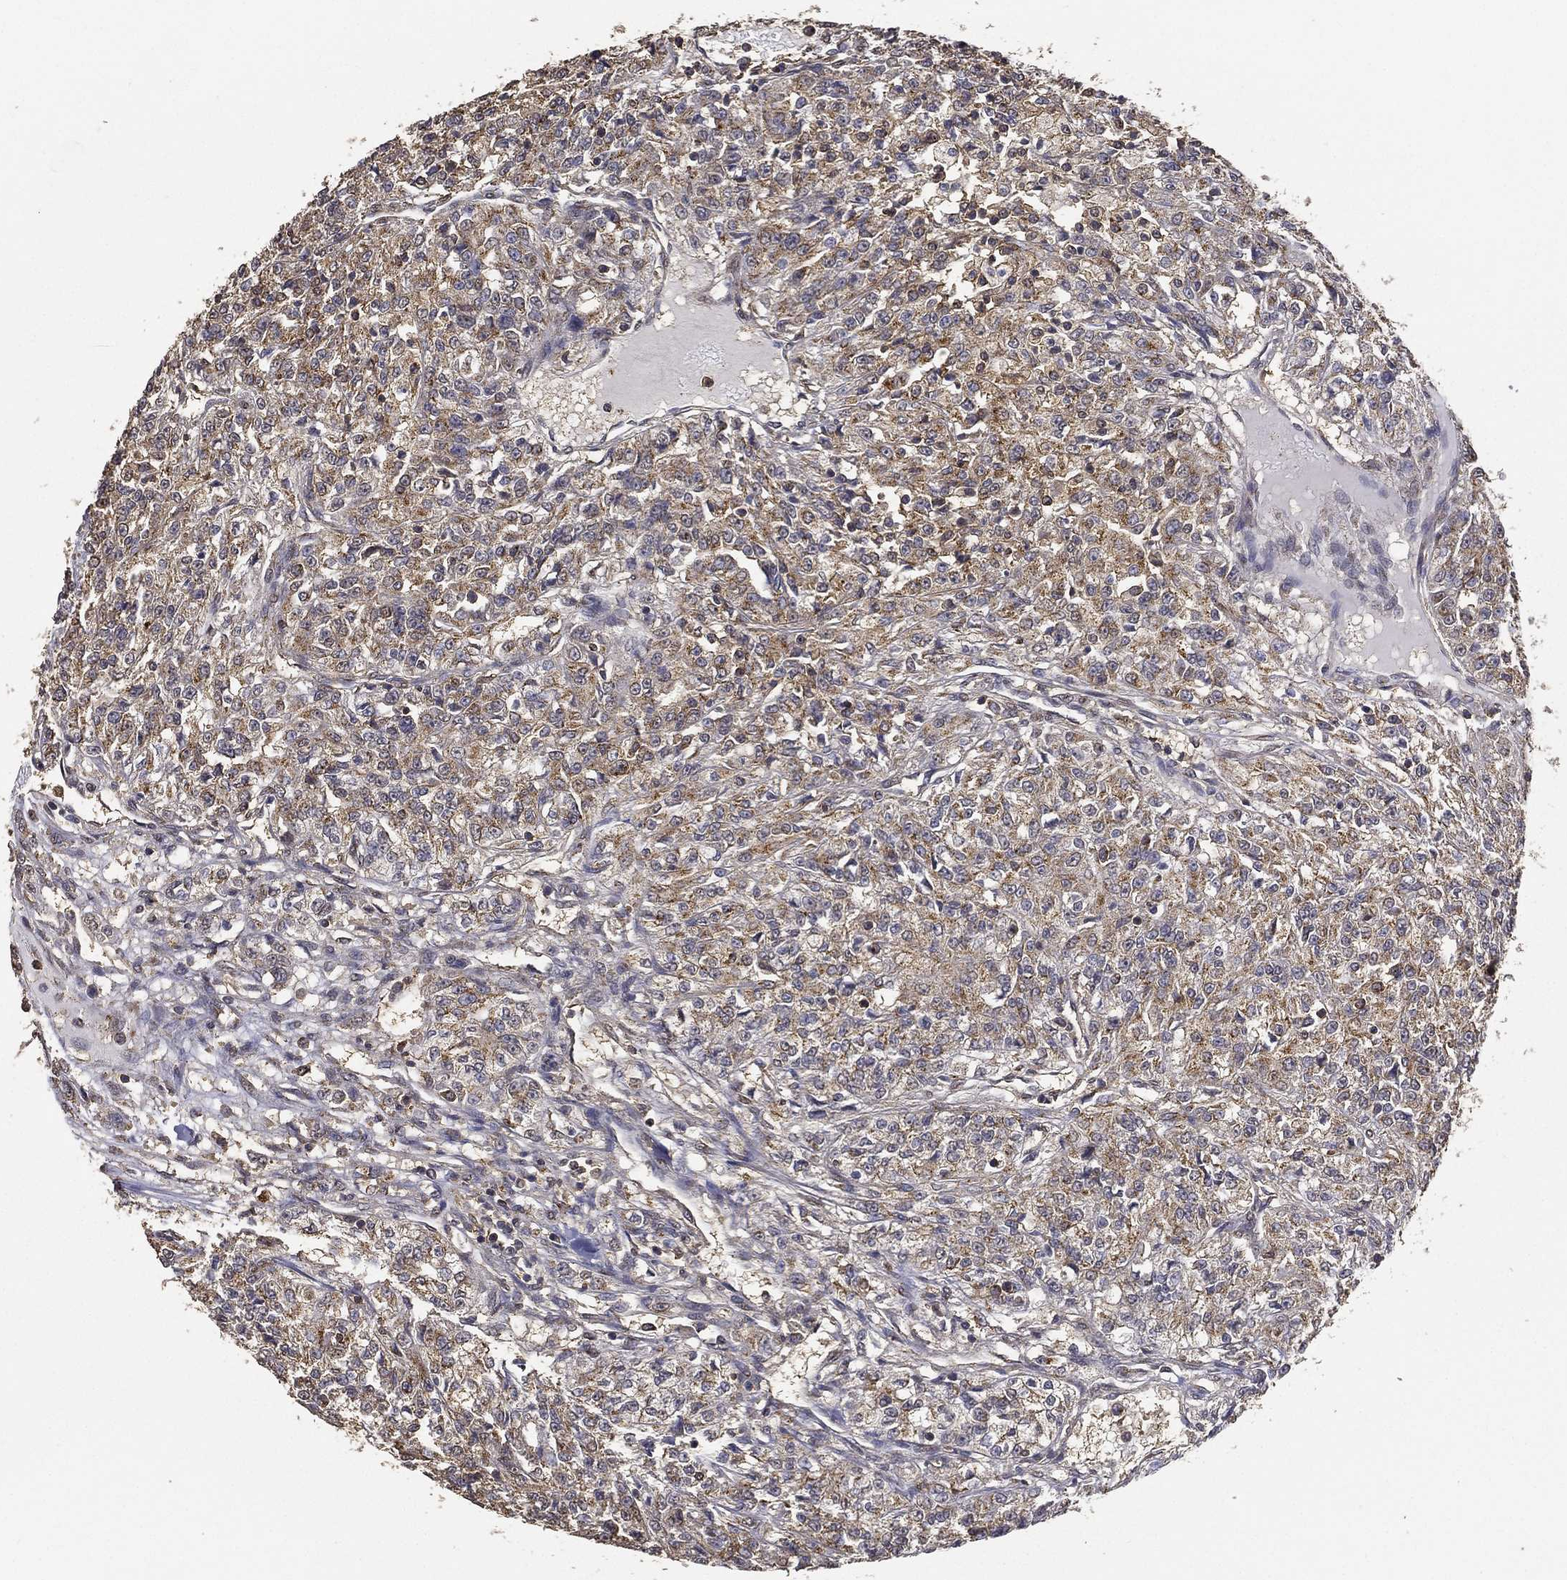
{"staining": {"intensity": "weak", "quantity": ">75%", "location": "cytoplasmic/membranous"}, "tissue": "renal cancer", "cell_type": "Tumor cells", "image_type": "cancer", "snomed": [{"axis": "morphology", "description": "Adenocarcinoma, NOS"}, {"axis": "topography", "description": "Kidney"}], "caption": "Immunohistochemical staining of renal cancer displays low levels of weak cytoplasmic/membranous protein positivity in approximately >75% of tumor cells. The protein is shown in brown color, while the nuclei are stained blue.", "gene": "GPR183", "patient": {"sex": "female", "age": 63}}